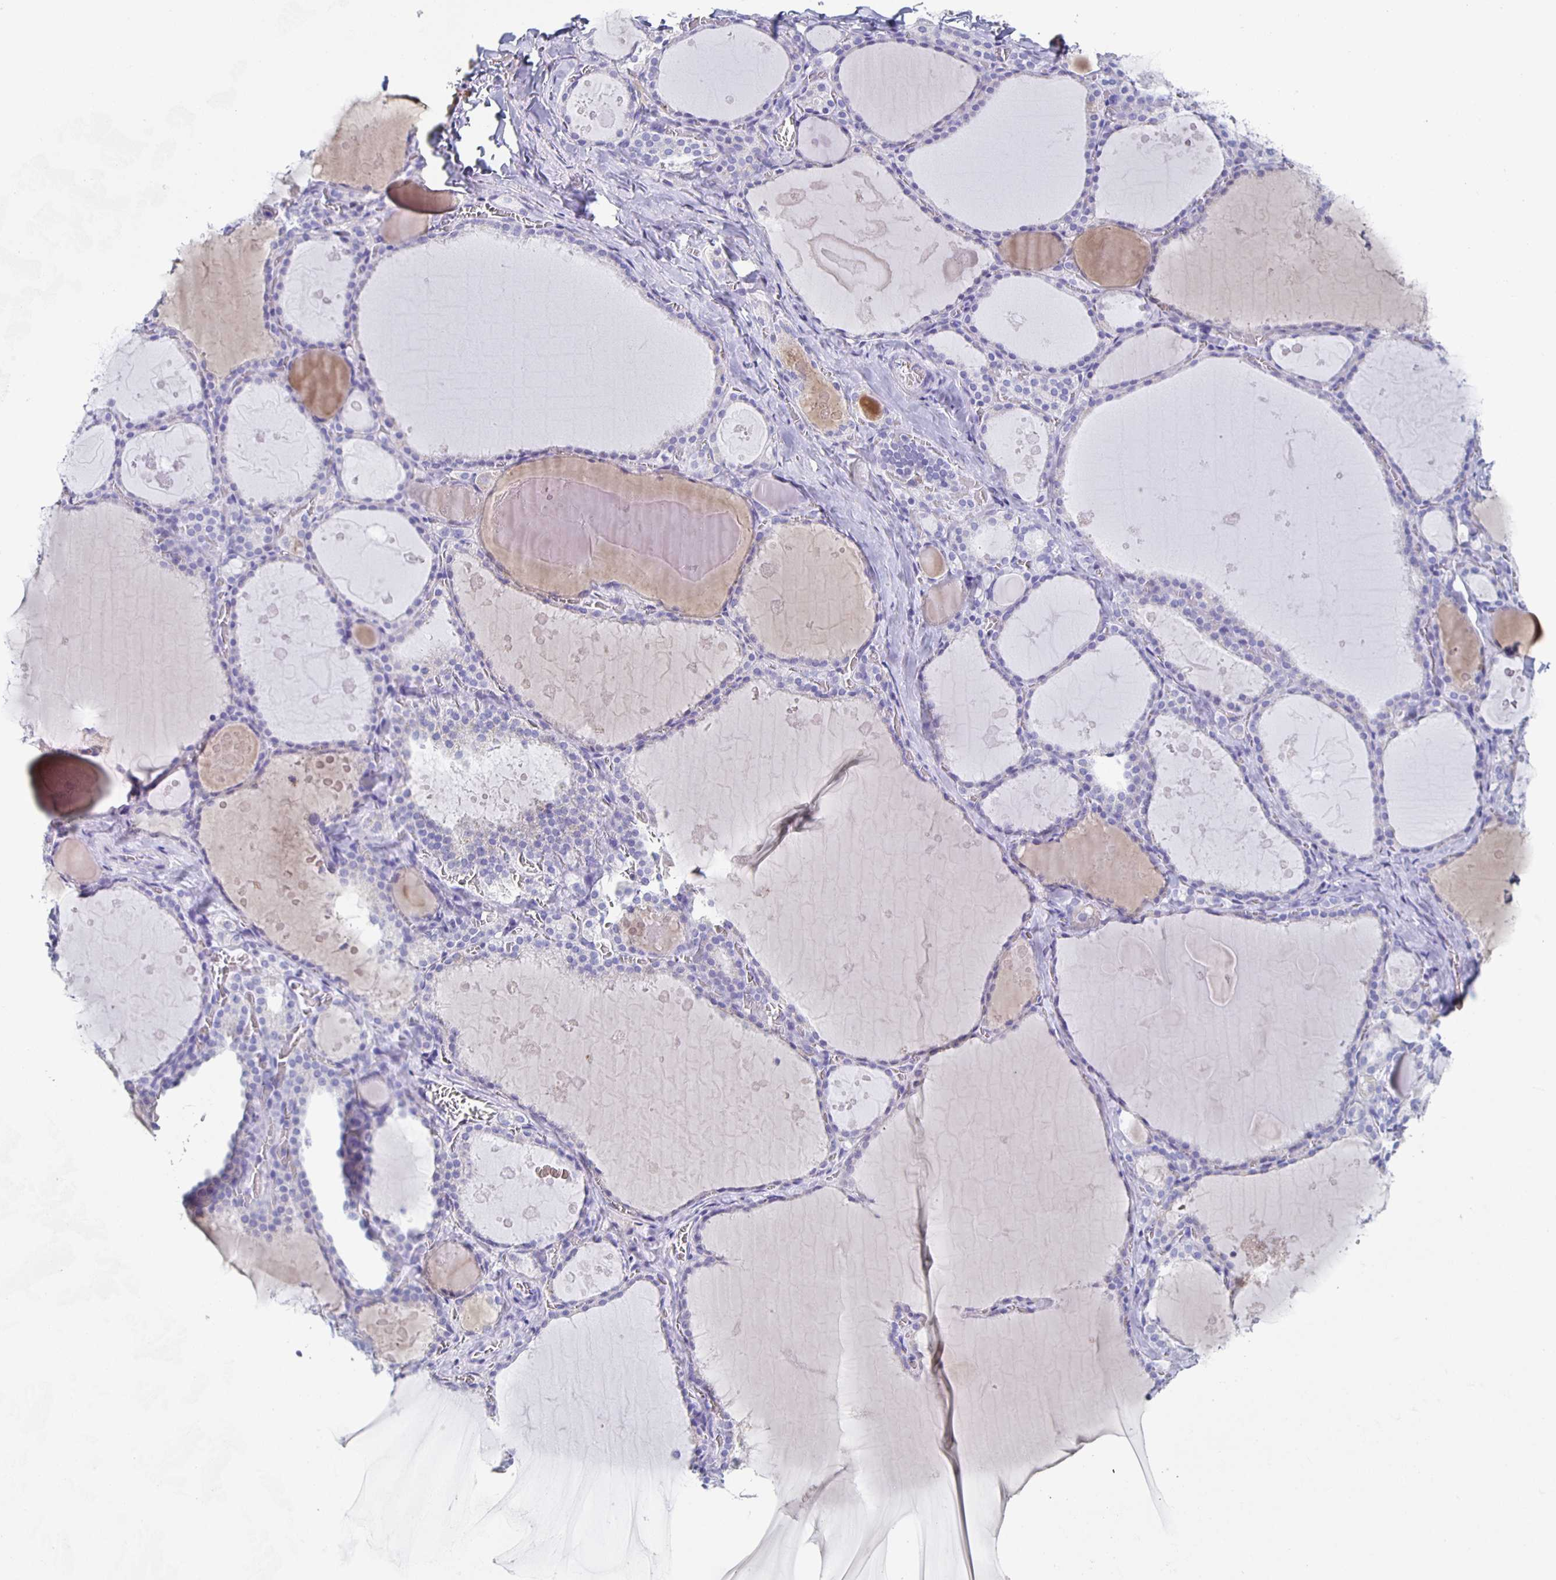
{"staining": {"intensity": "negative", "quantity": "none", "location": "none"}, "tissue": "thyroid gland", "cell_type": "Glandular cells", "image_type": "normal", "snomed": [{"axis": "morphology", "description": "Normal tissue, NOS"}, {"axis": "topography", "description": "Thyroid gland"}], "caption": "Human thyroid gland stained for a protein using IHC shows no positivity in glandular cells.", "gene": "FGA", "patient": {"sex": "male", "age": 56}}